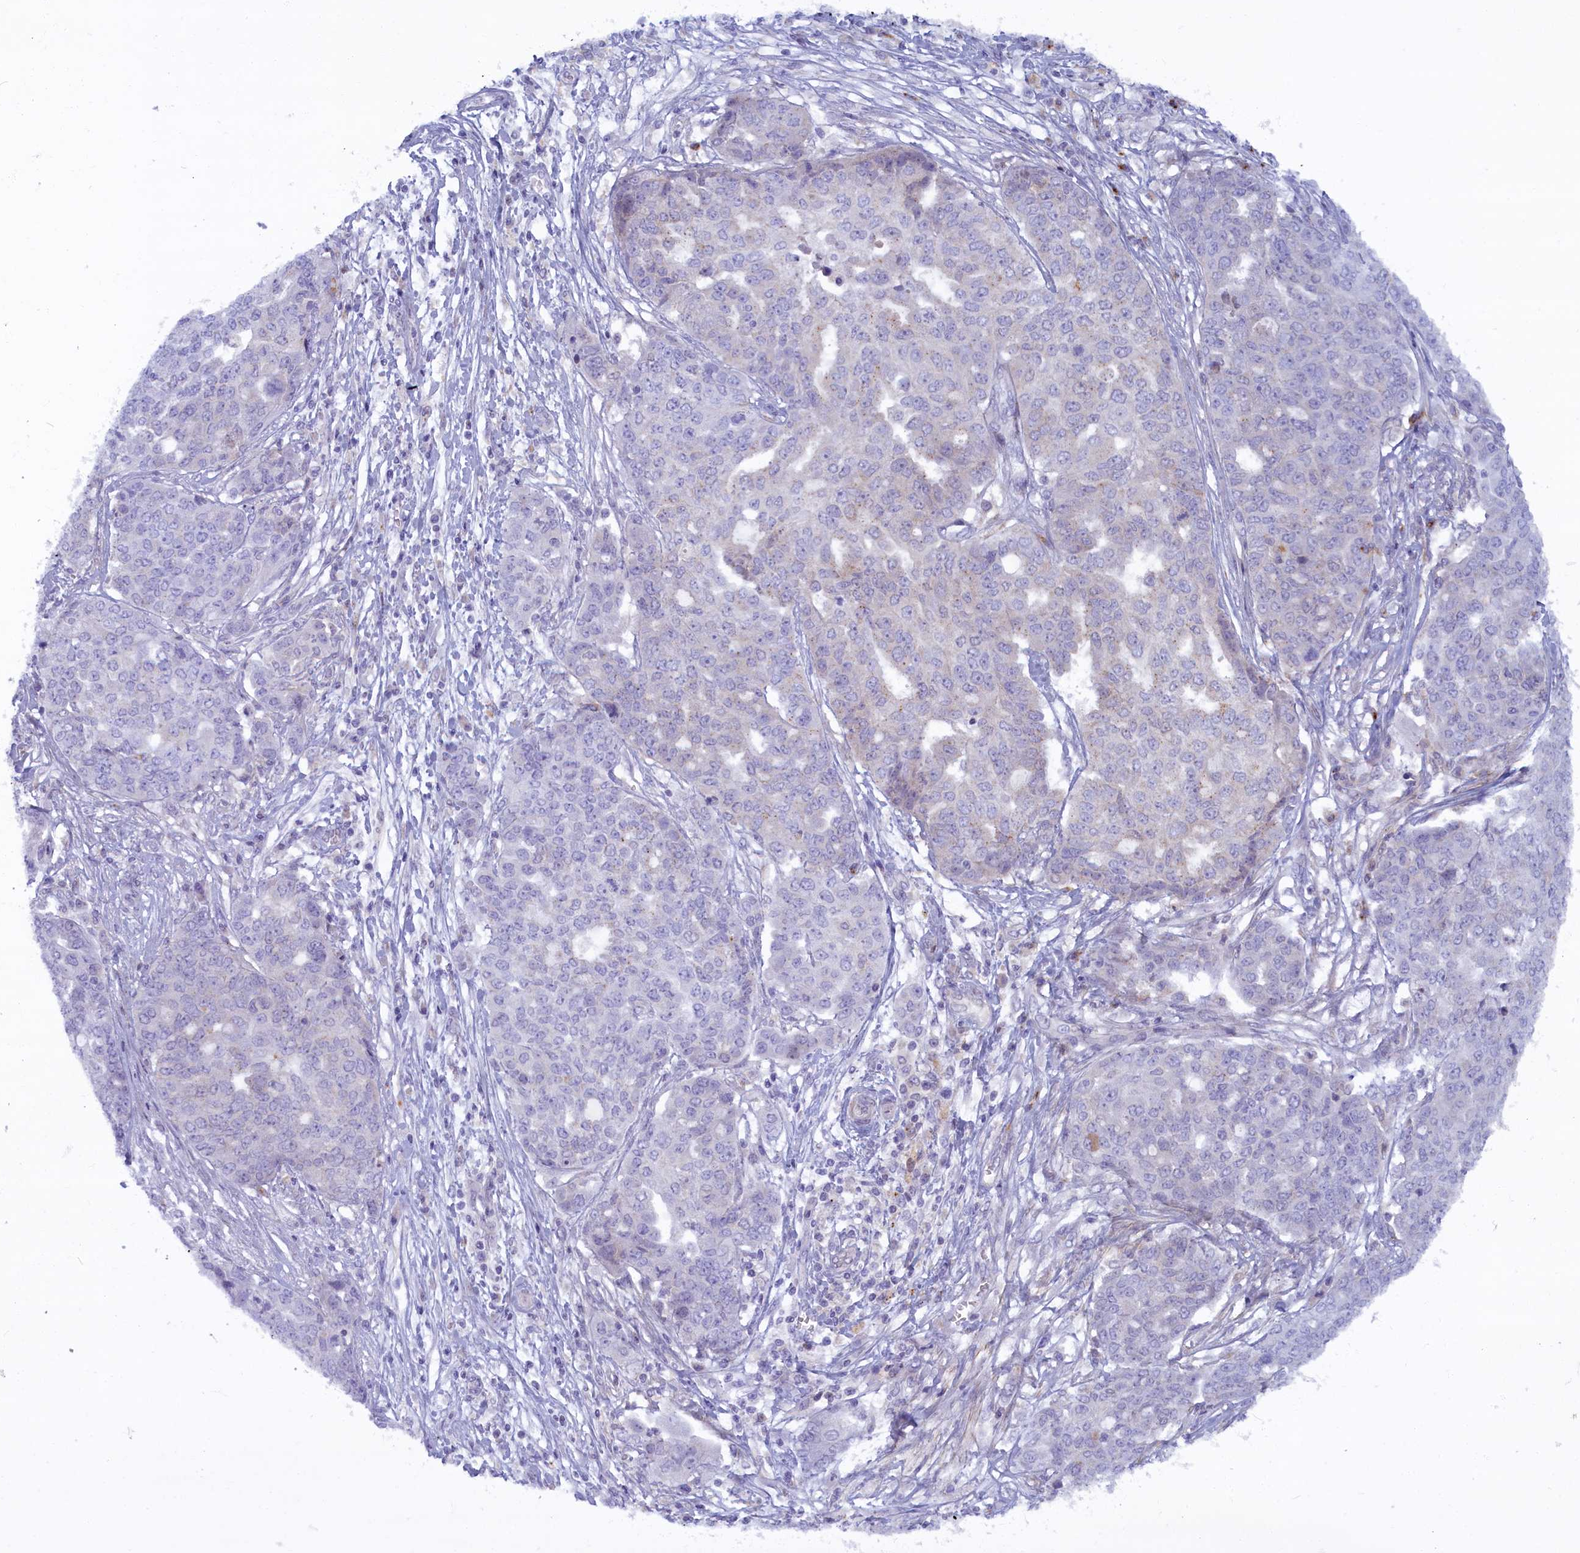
{"staining": {"intensity": "negative", "quantity": "none", "location": "none"}, "tissue": "ovarian cancer", "cell_type": "Tumor cells", "image_type": "cancer", "snomed": [{"axis": "morphology", "description": "Cystadenocarcinoma, serous, NOS"}, {"axis": "topography", "description": "Soft tissue"}, {"axis": "topography", "description": "Ovary"}], "caption": "Tumor cells show no significant protein staining in ovarian serous cystadenocarcinoma. (Stains: DAB (3,3'-diaminobenzidine) immunohistochemistry (IHC) with hematoxylin counter stain, Microscopy: brightfield microscopy at high magnification).", "gene": "FCSK", "patient": {"sex": "female", "age": 57}}